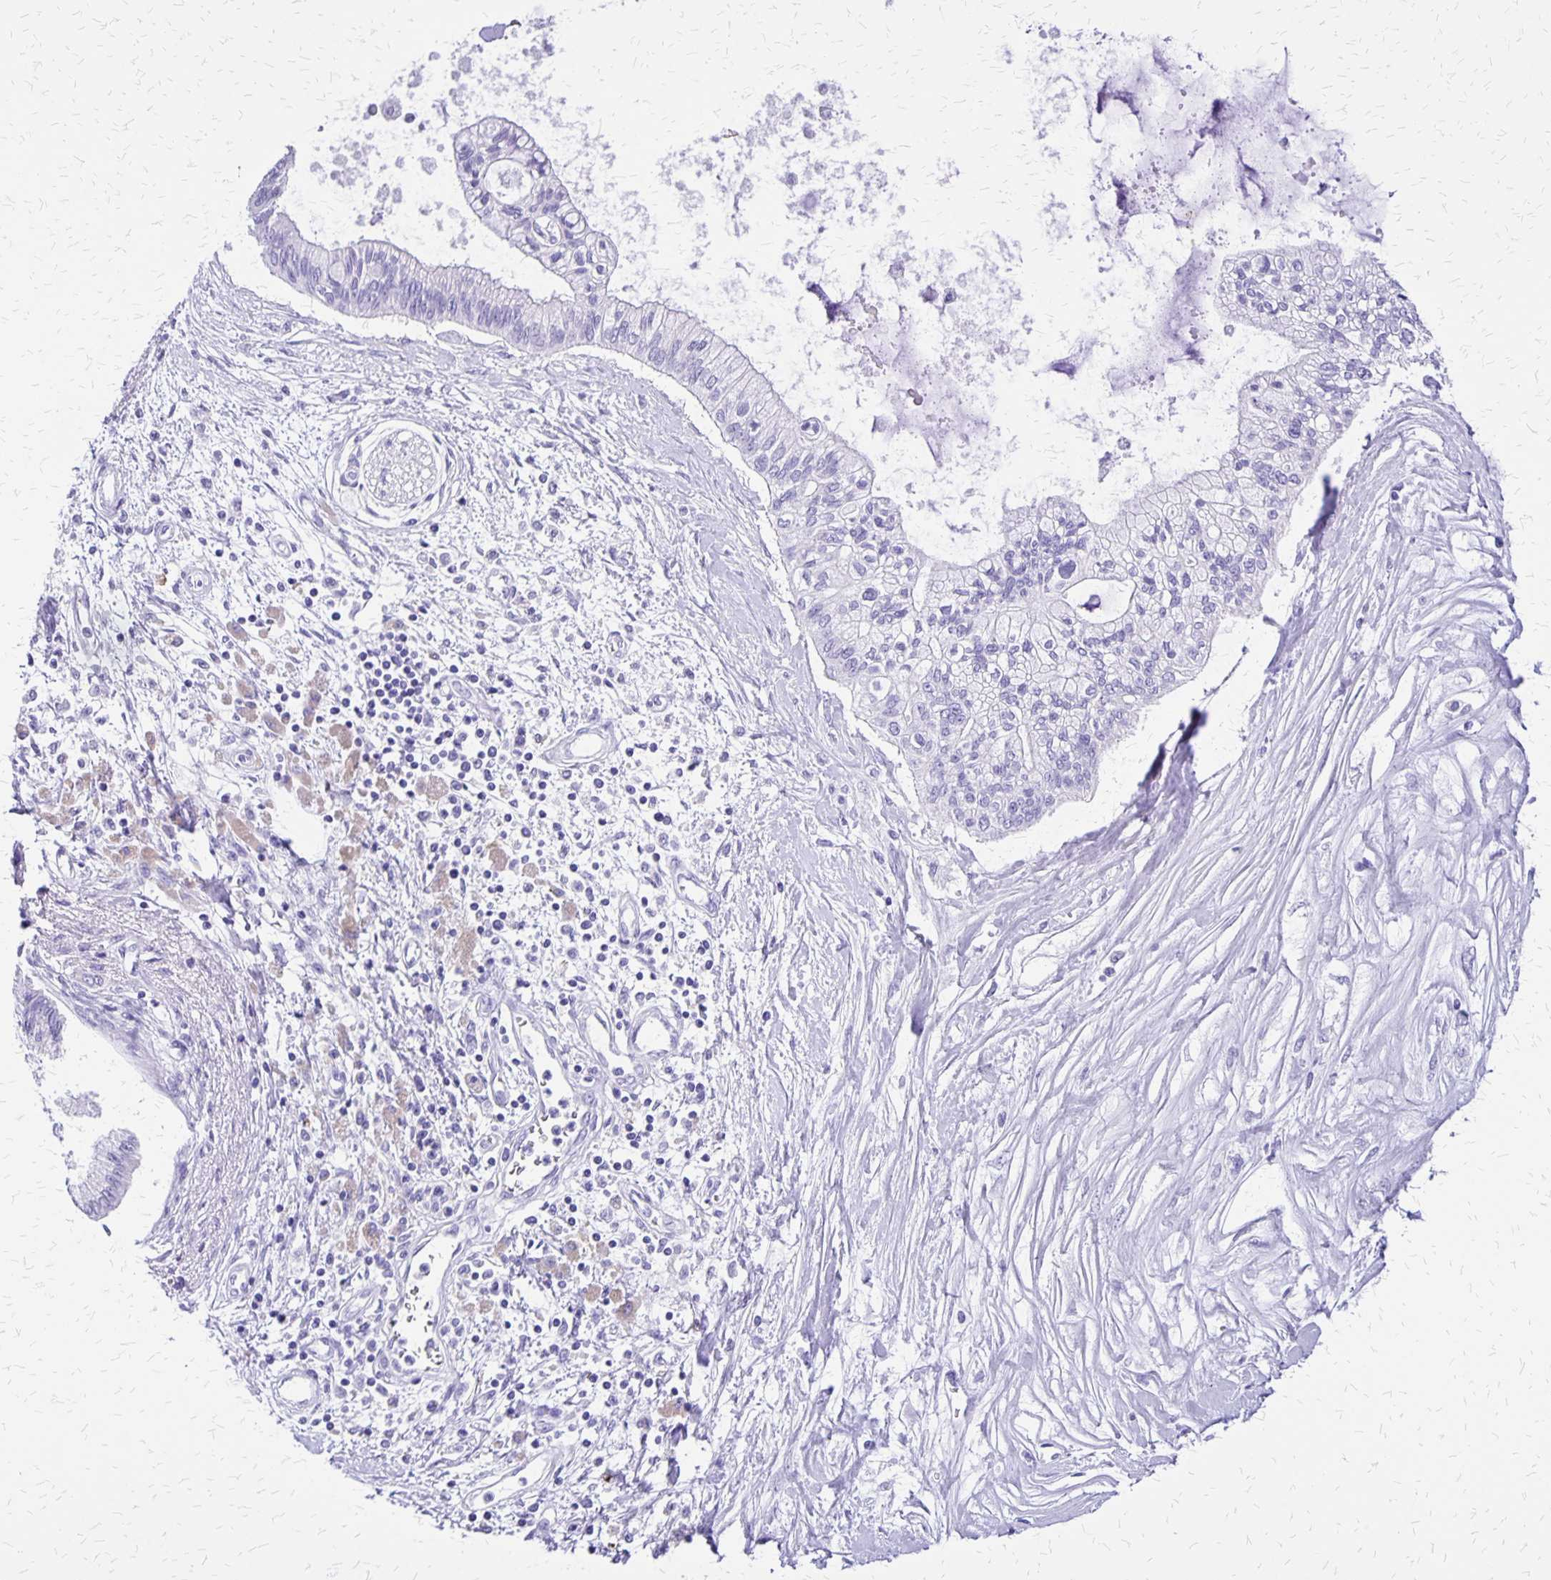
{"staining": {"intensity": "negative", "quantity": "none", "location": "none"}, "tissue": "pancreatic cancer", "cell_type": "Tumor cells", "image_type": "cancer", "snomed": [{"axis": "morphology", "description": "Adenocarcinoma, NOS"}, {"axis": "topography", "description": "Pancreas"}], "caption": "Immunohistochemistry micrograph of human adenocarcinoma (pancreatic) stained for a protein (brown), which displays no expression in tumor cells.", "gene": "SLC13A2", "patient": {"sex": "female", "age": 77}}